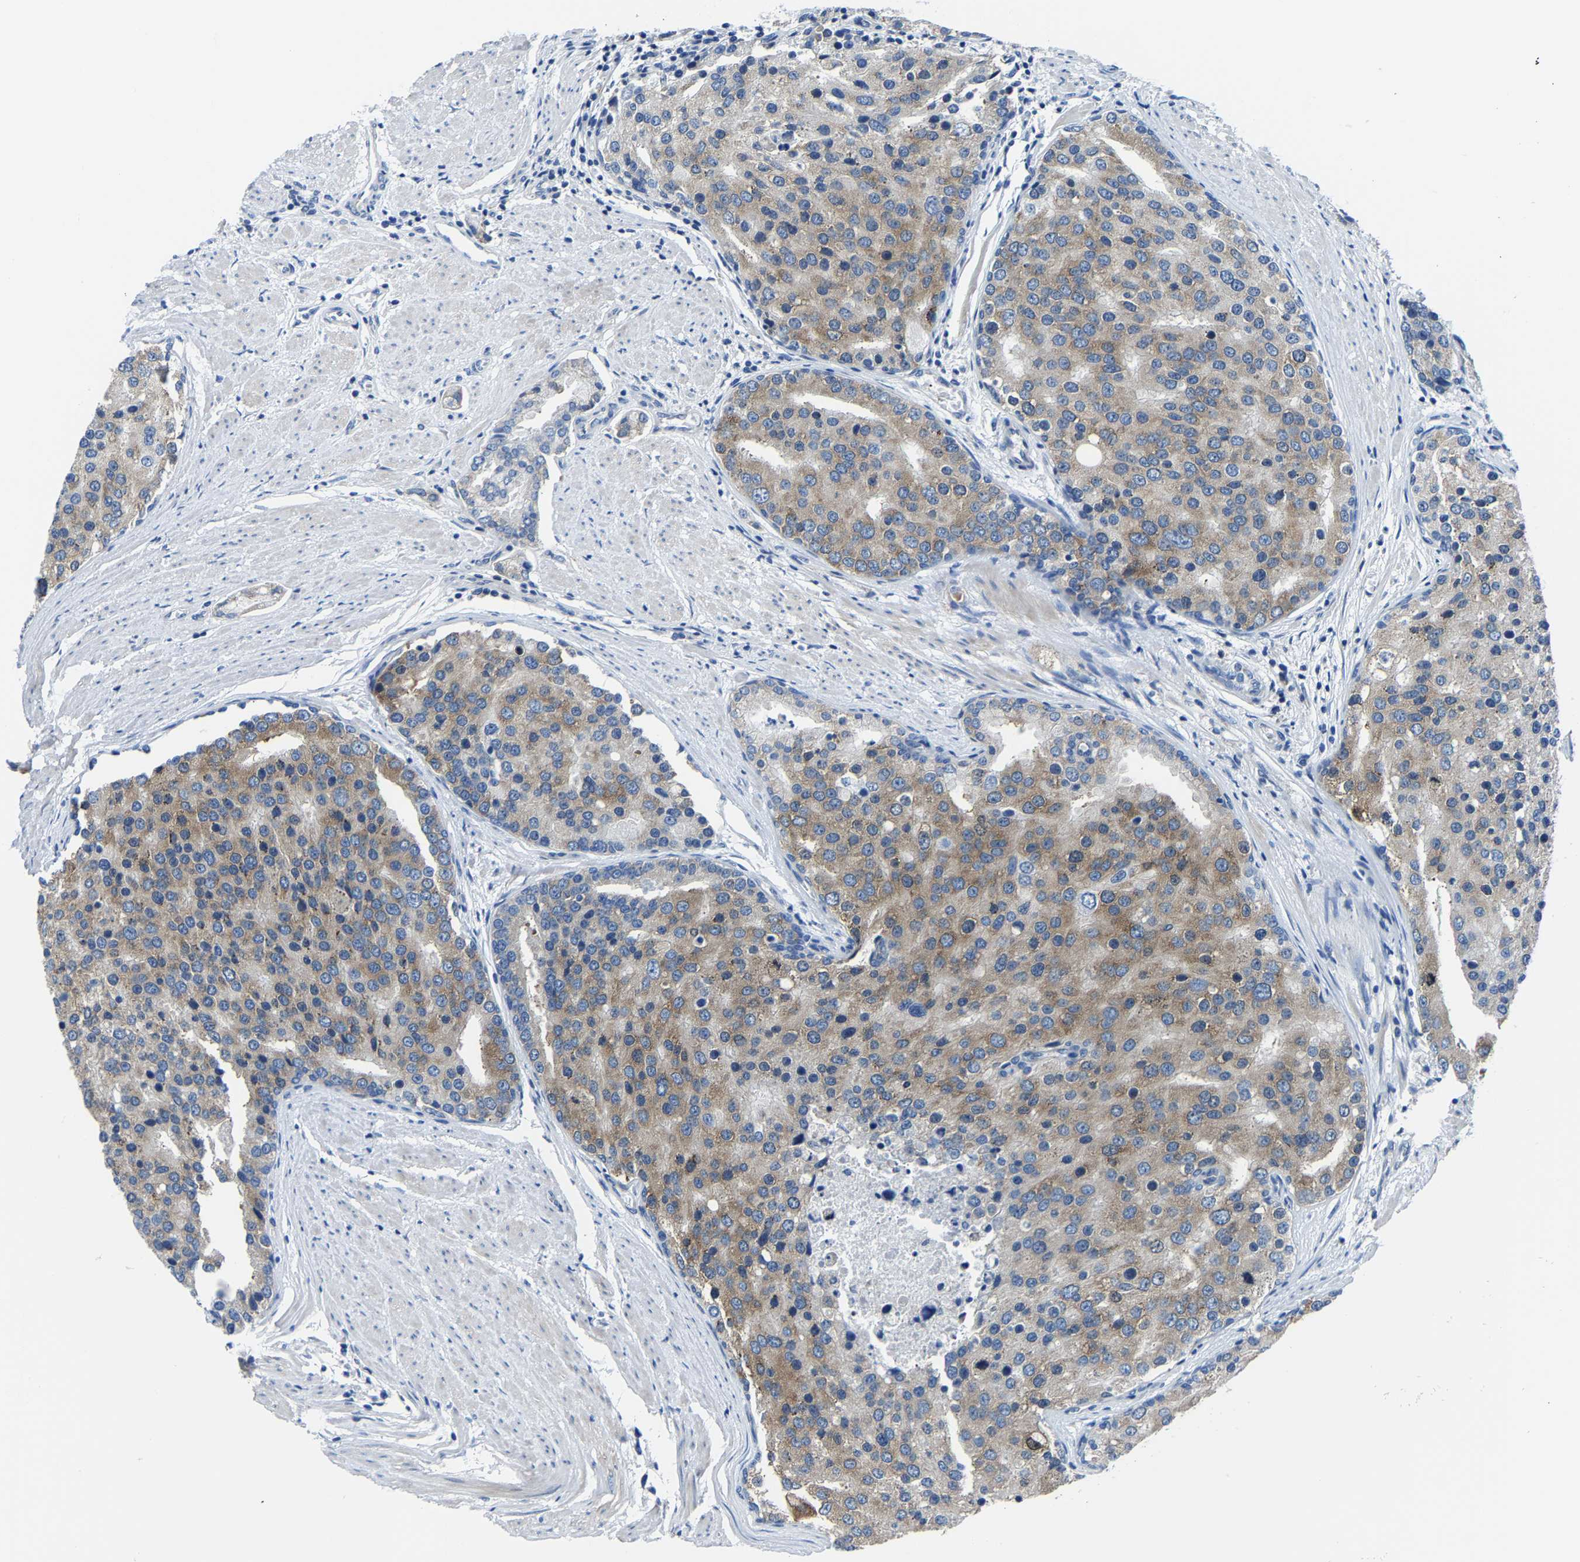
{"staining": {"intensity": "moderate", "quantity": ">75%", "location": "cytoplasmic/membranous"}, "tissue": "prostate cancer", "cell_type": "Tumor cells", "image_type": "cancer", "snomed": [{"axis": "morphology", "description": "Adenocarcinoma, High grade"}, {"axis": "topography", "description": "Prostate"}], "caption": "High-power microscopy captured an IHC micrograph of prostate cancer, revealing moderate cytoplasmic/membranous expression in about >75% of tumor cells. The staining was performed using DAB to visualize the protein expression in brown, while the nuclei were stained in blue with hematoxylin (Magnification: 20x).", "gene": "G3BP2", "patient": {"sex": "male", "age": 50}}